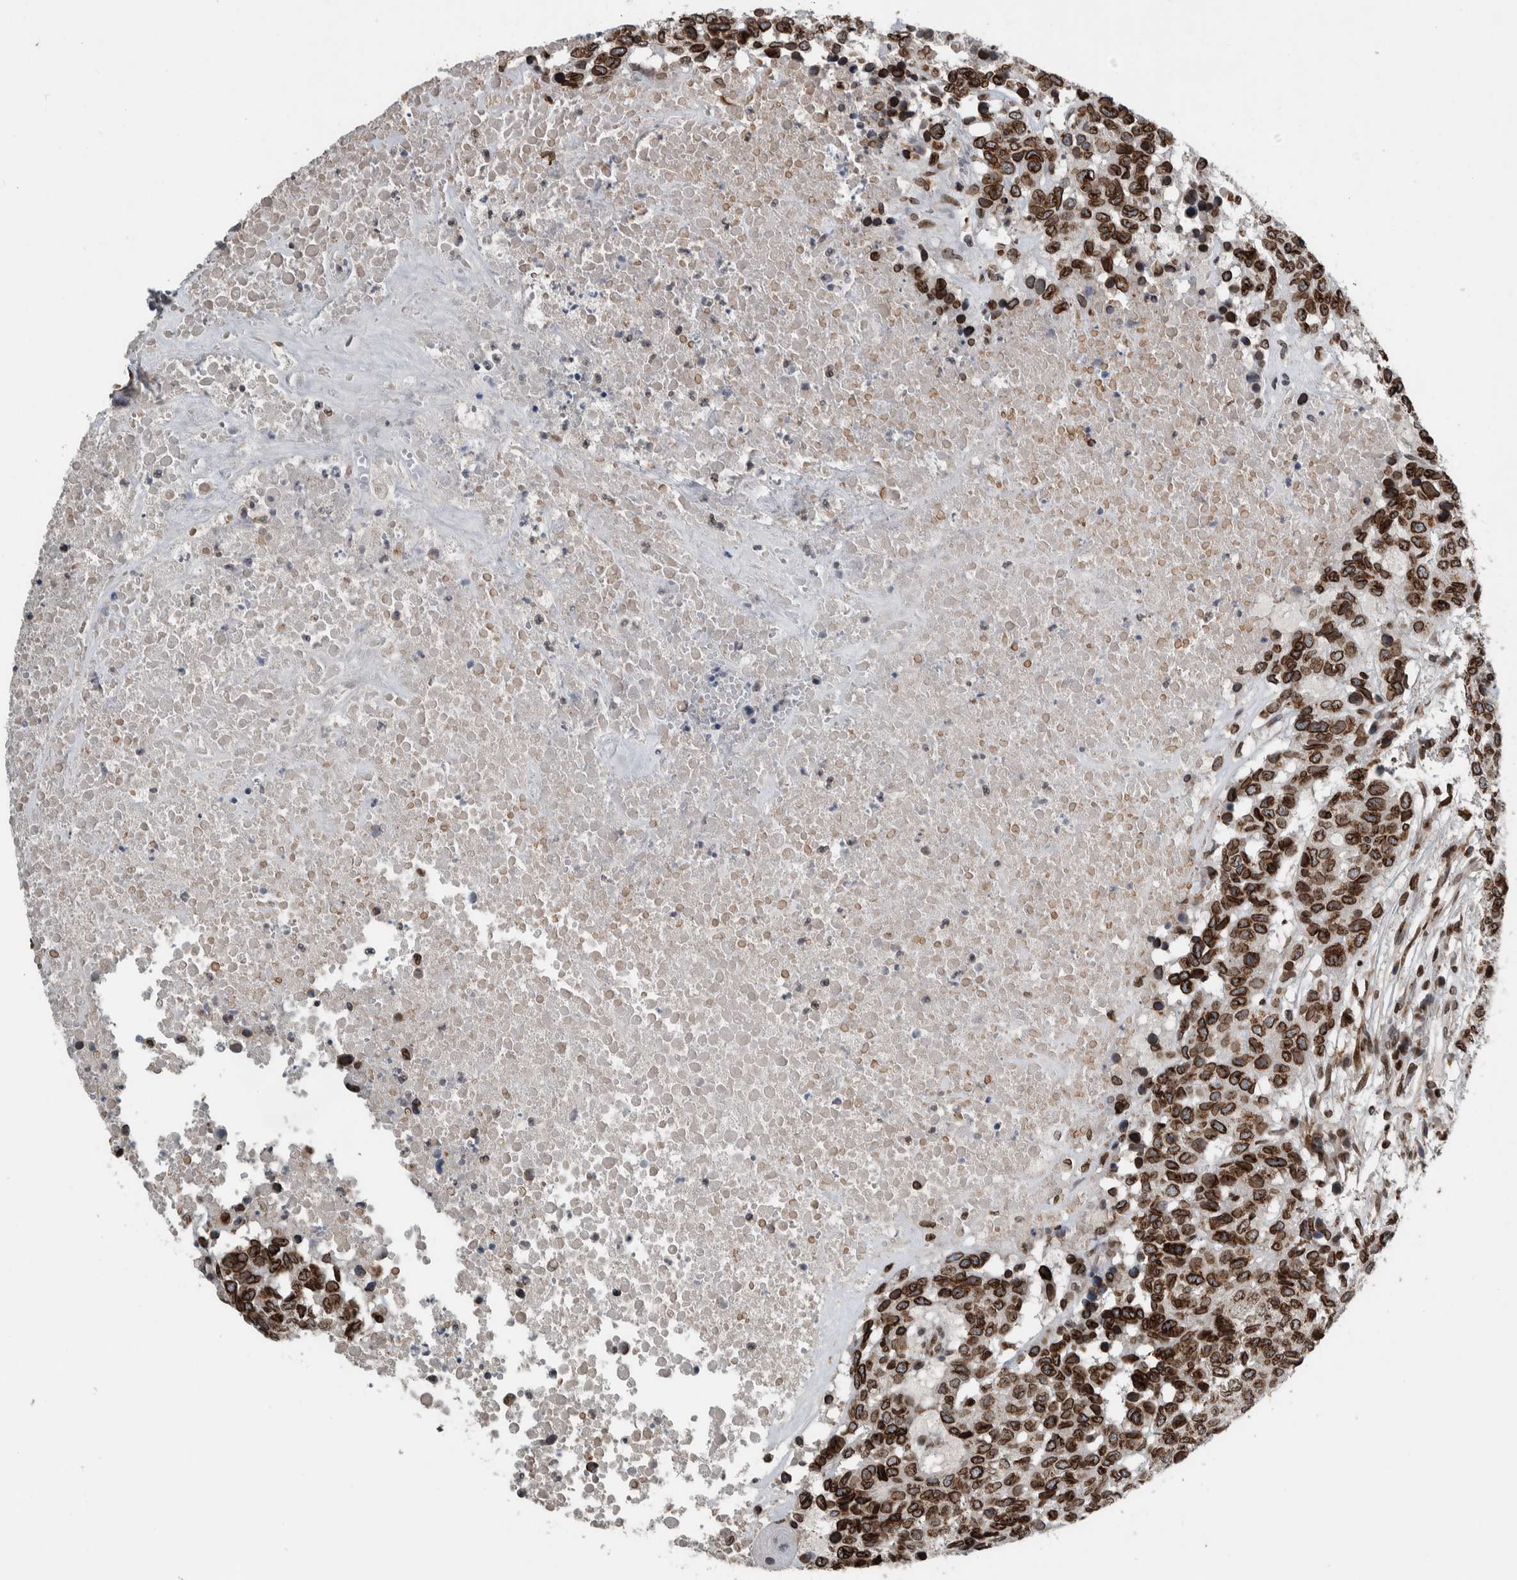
{"staining": {"intensity": "strong", "quantity": ">75%", "location": "cytoplasmic/membranous,nuclear"}, "tissue": "head and neck cancer", "cell_type": "Tumor cells", "image_type": "cancer", "snomed": [{"axis": "morphology", "description": "Squamous cell carcinoma, NOS"}, {"axis": "topography", "description": "Head-Neck"}], "caption": "High-magnification brightfield microscopy of head and neck cancer (squamous cell carcinoma) stained with DAB (3,3'-diaminobenzidine) (brown) and counterstained with hematoxylin (blue). tumor cells exhibit strong cytoplasmic/membranous and nuclear positivity is seen in about>75% of cells.", "gene": "FAM135B", "patient": {"sex": "male", "age": 66}}